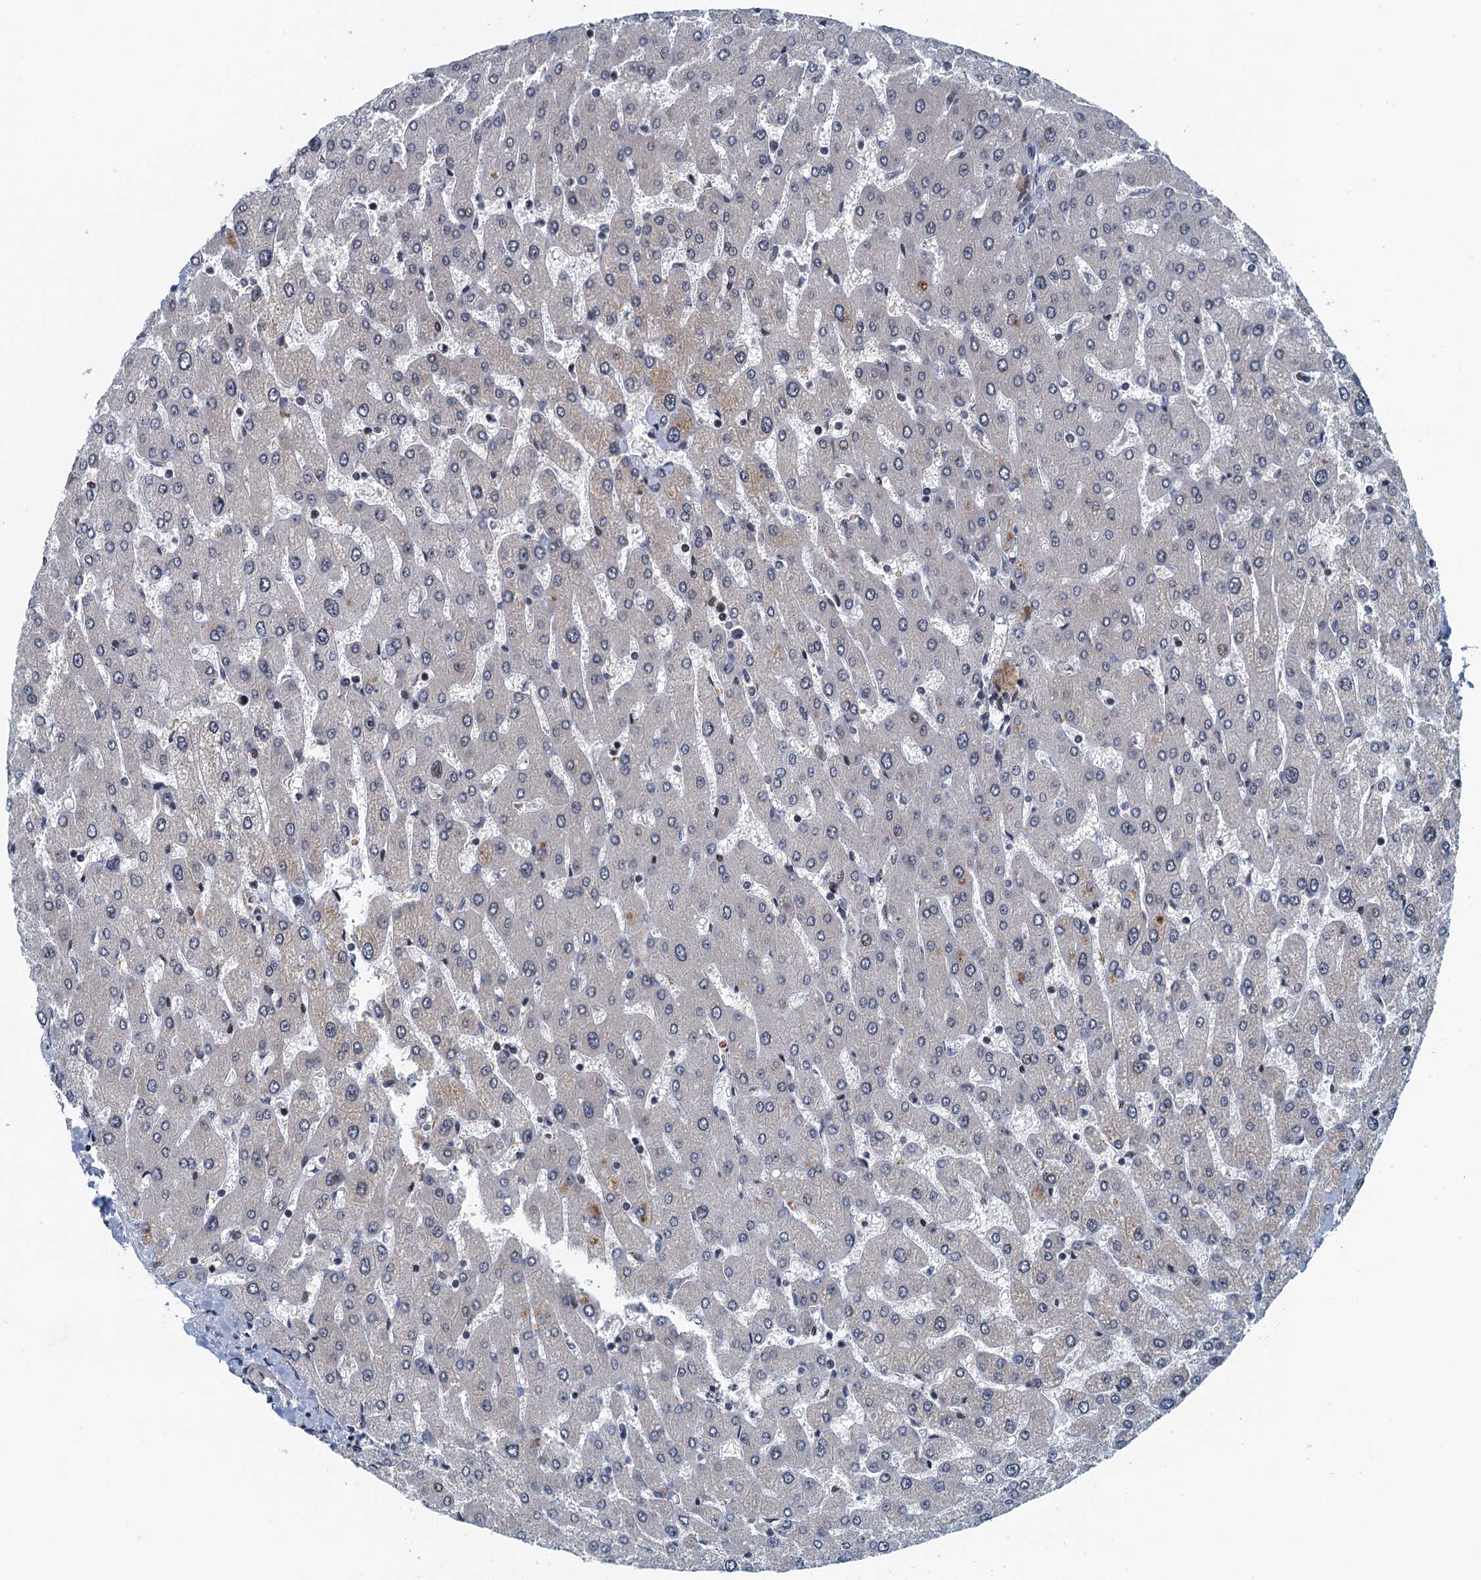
{"staining": {"intensity": "weak", "quantity": "25%-75%", "location": "nuclear"}, "tissue": "liver", "cell_type": "Cholangiocytes", "image_type": "normal", "snomed": [{"axis": "morphology", "description": "Normal tissue, NOS"}, {"axis": "topography", "description": "Liver"}], "caption": "A brown stain shows weak nuclear staining of a protein in cholangiocytes of benign liver.", "gene": "CCDC34", "patient": {"sex": "male", "age": 55}}